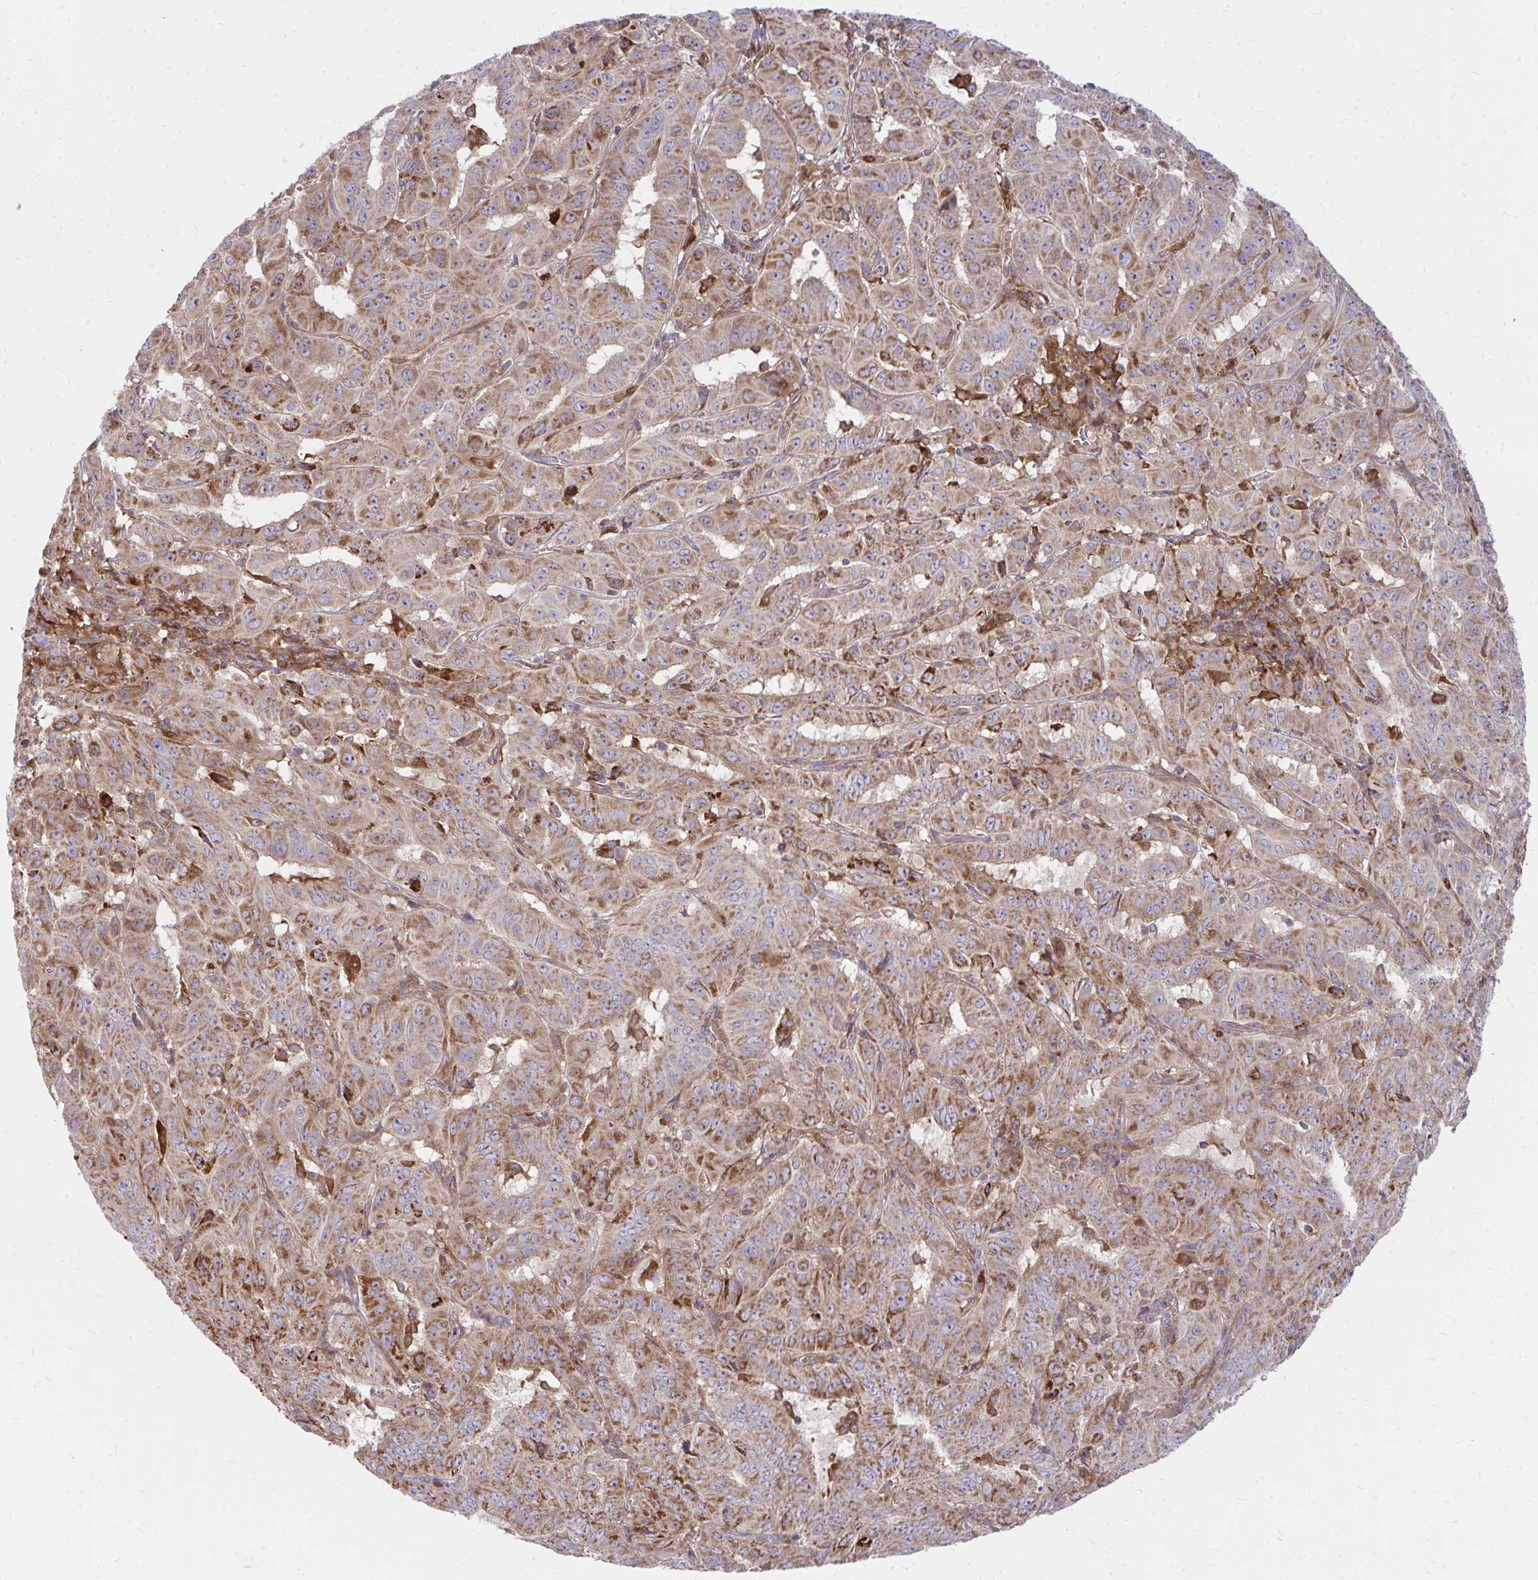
{"staining": {"intensity": "moderate", "quantity": ">75%", "location": "cytoplasmic/membranous"}, "tissue": "pancreatic cancer", "cell_type": "Tumor cells", "image_type": "cancer", "snomed": [{"axis": "morphology", "description": "Adenocarcinoma, NOS"}, {"axis": "topography", "description": "Pancreas"}], "caption": "This micrograph demonstrates immunohistochemistry staining of pancreatic cancer (adenocarcinoma), with medium moderate cytoplasmic/membranous expression in about >75% of tumor cells.", "gene": "ASAP1", "patient": {"sex": "male", "age": 63}}